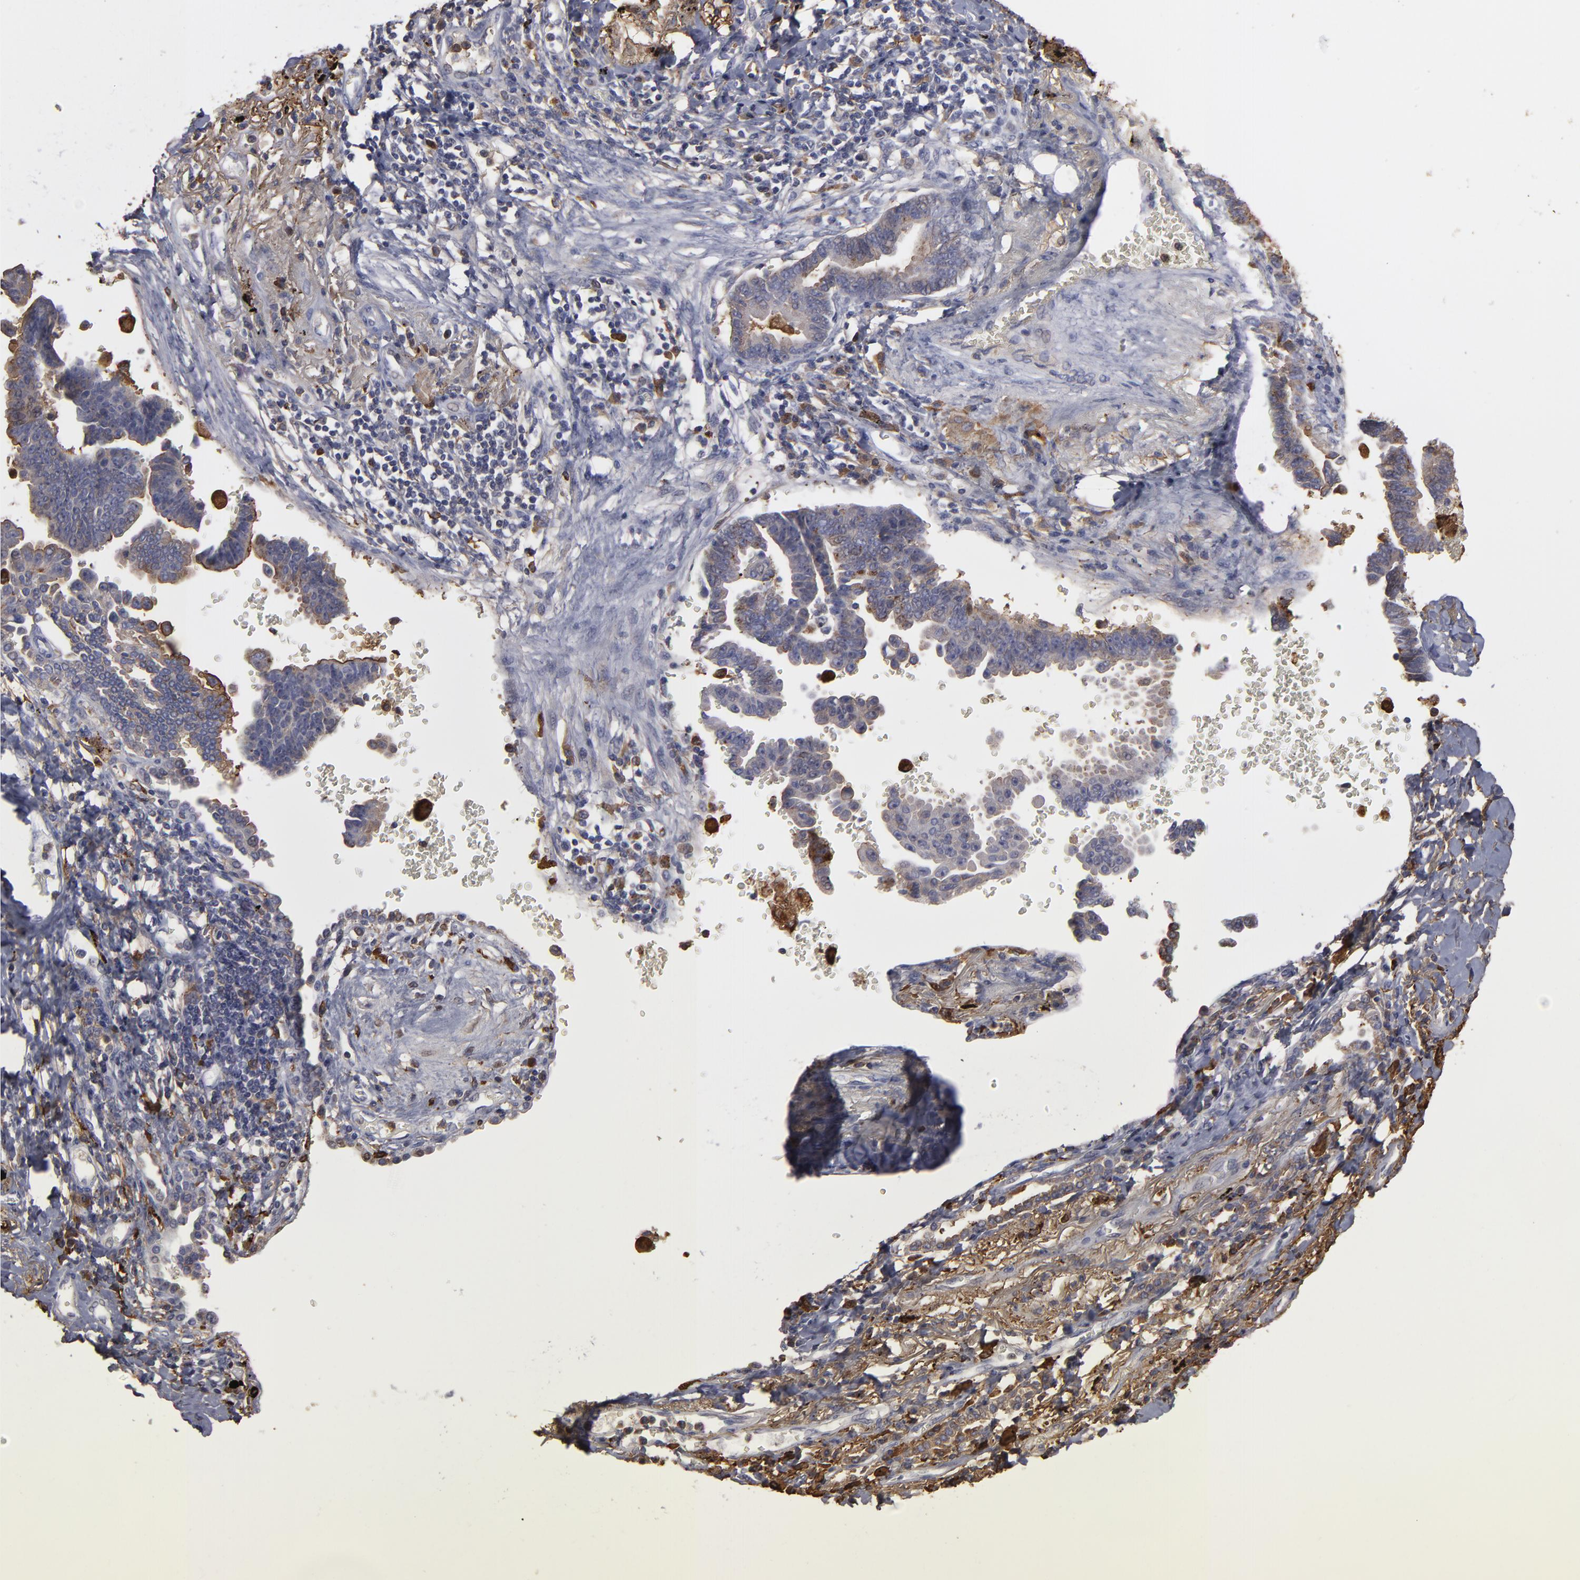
{"staining": {"intensity": "weak", "quantity": "25%-75%", "location": "cytoplasmic/membranous"}, "tissue": "lung cancer", "cell_type": "Tumor cells", "image_type": "cancer", "snomed": [{"axis": "morphology", "description": "Adenocarcinoma, NOS"}, {"axis": "topography", "description": "Lung"}], "caption": "This image displays IHC staining of lung cancer, with low weak cytoplasmic/membranous expression in approximately 25%-75% of tumor cells.", "gene": "ODC1", "patient": {"sex": "female", "age": 64}}